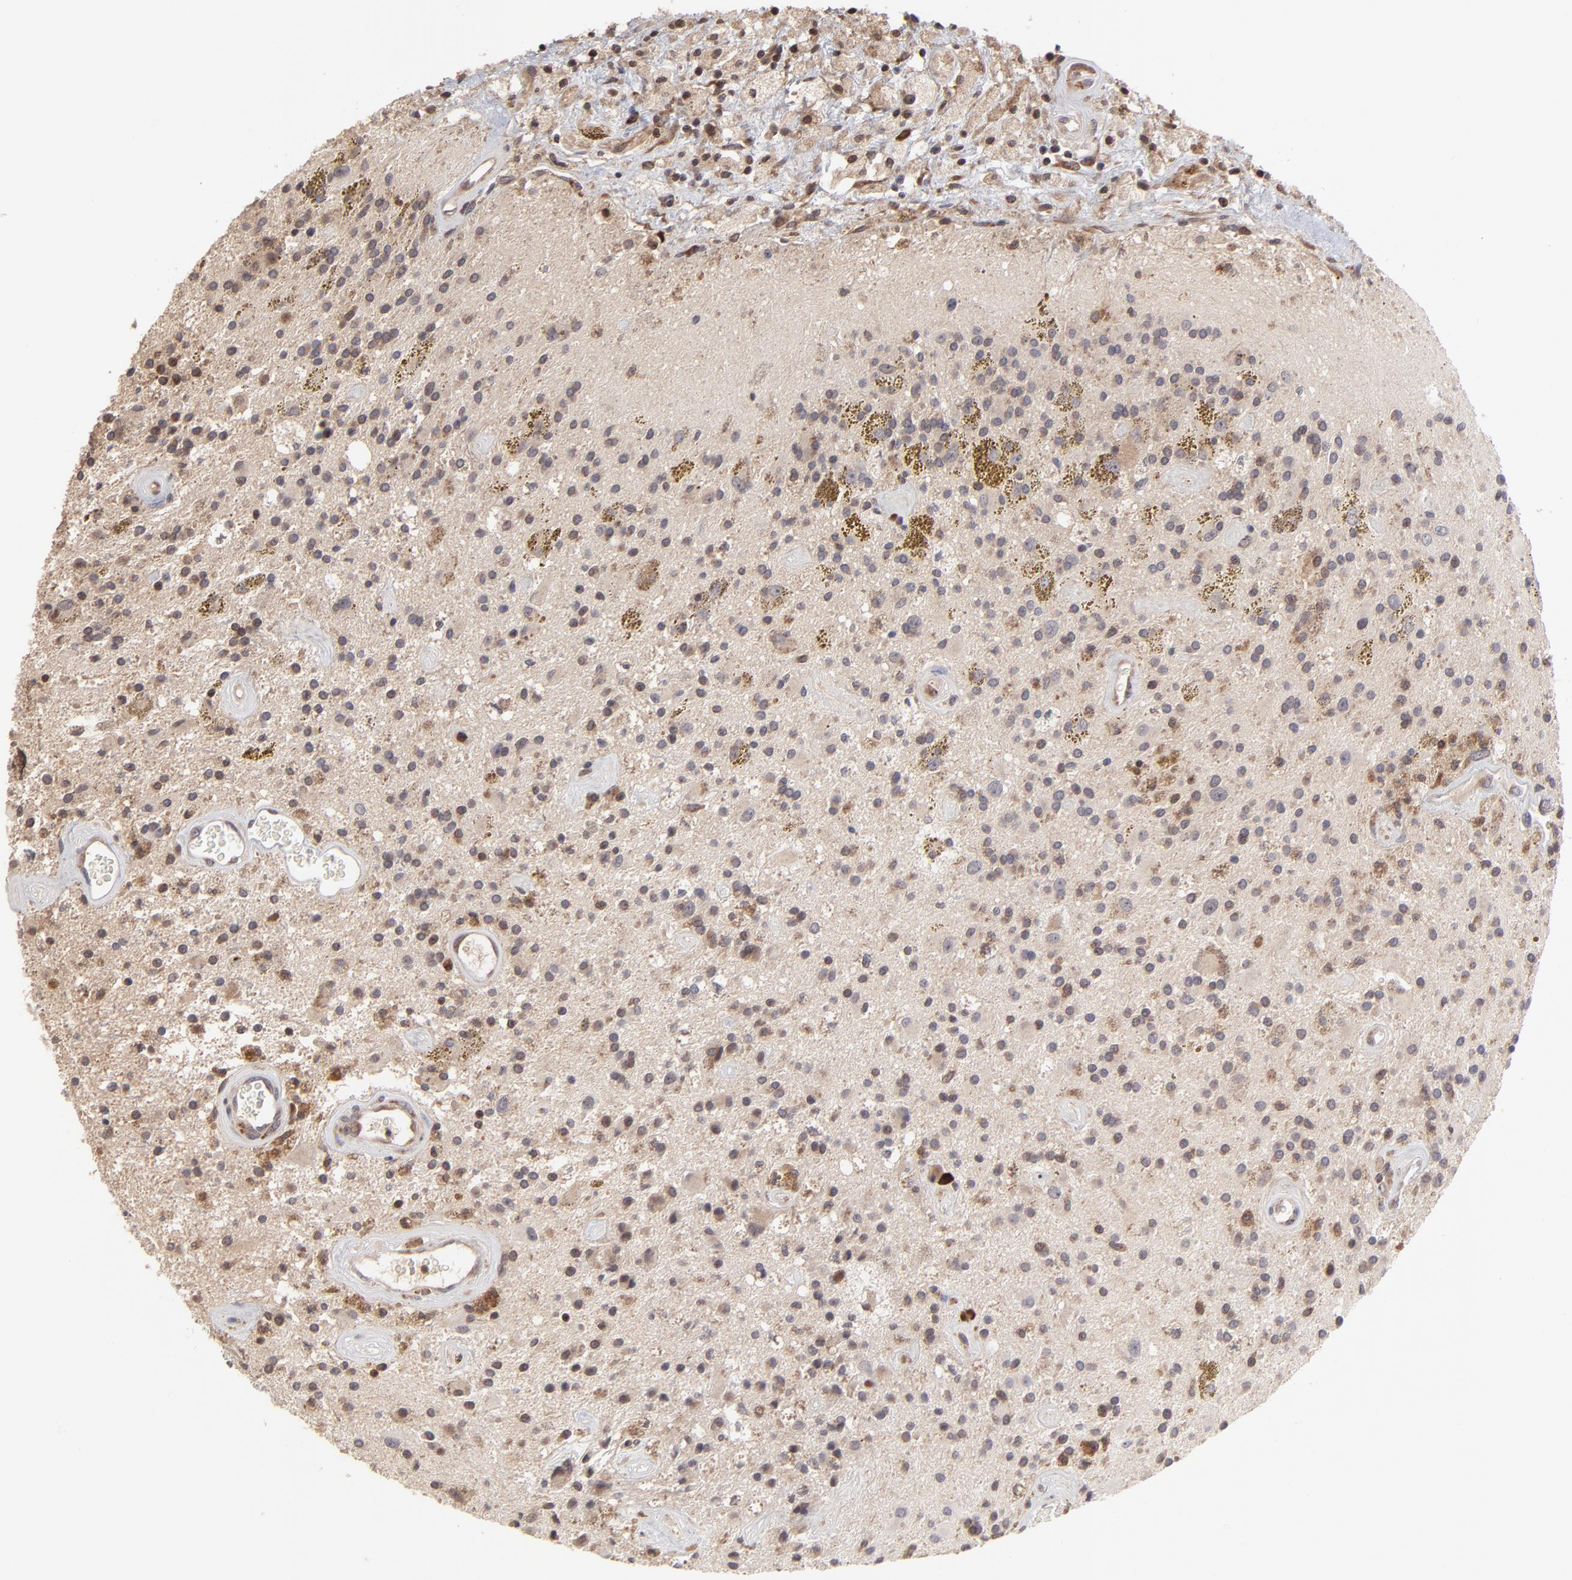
{"staining": {"intensity": "moderate", "quantity": "25%-75%", "location": "cytoplasmic/membranous"}, "tissue": "glioma", "cell_type": "Tumor cells", "image_type": "cancer", "snomed": [{"axis": "morphology", "description": "Glioma, malignant, Low grade"}, {"axis": "topography", "description": "Brain"}], "caption": "Malignant glioma (low-grade) tissue exhibits moderate cytoplasmic/membranous expression in approximately 25%-75% of tumor cells, visualized by immunohistochemistry.", "gene": "UBE2L6", "patient": {"sex": "male", "age": 58}}